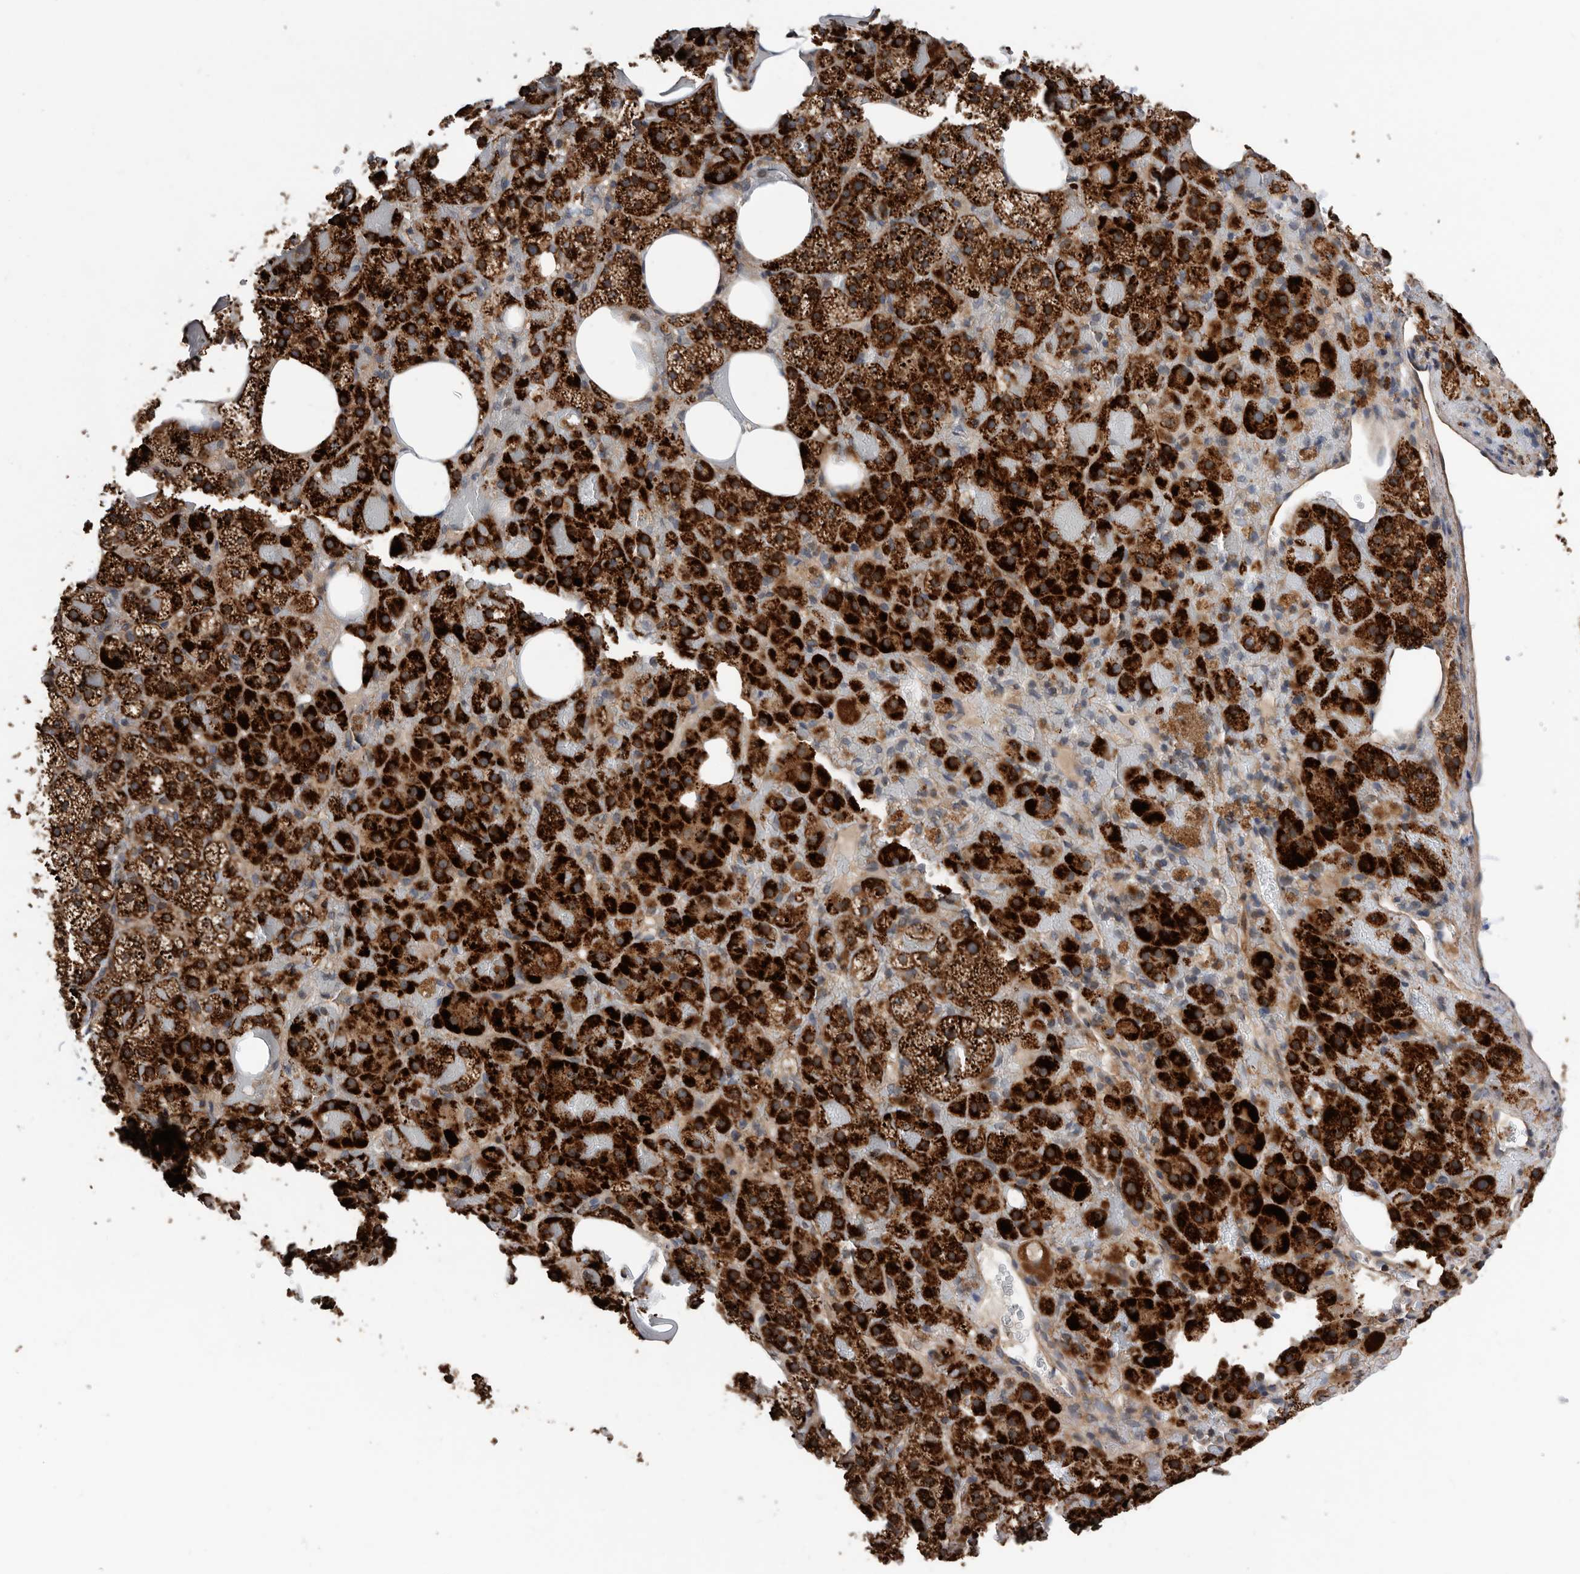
{"staining": {"intensity": "strong", "quantity": ">75%", "location": "cytoplasmic/membranous"}, "tissue": "adrenal gland", "cell_type": "Glandular cells", "image_type": "normal", "snomed": [{"axis": "morphology", "description": "Normal tissue, NOS"}, {"axis": "topography", "description": "Adrenal gland"}], "caption": "A photomicrograph of human adrenal gland stained for a protein reveals strong cytoplasmic/membranous brown staining in glandular cells. (Brightfield microscopy of DAB IHC at high magnification).", "gene": "ATAD2", "patient": {"sex": "female", "age": 59}}